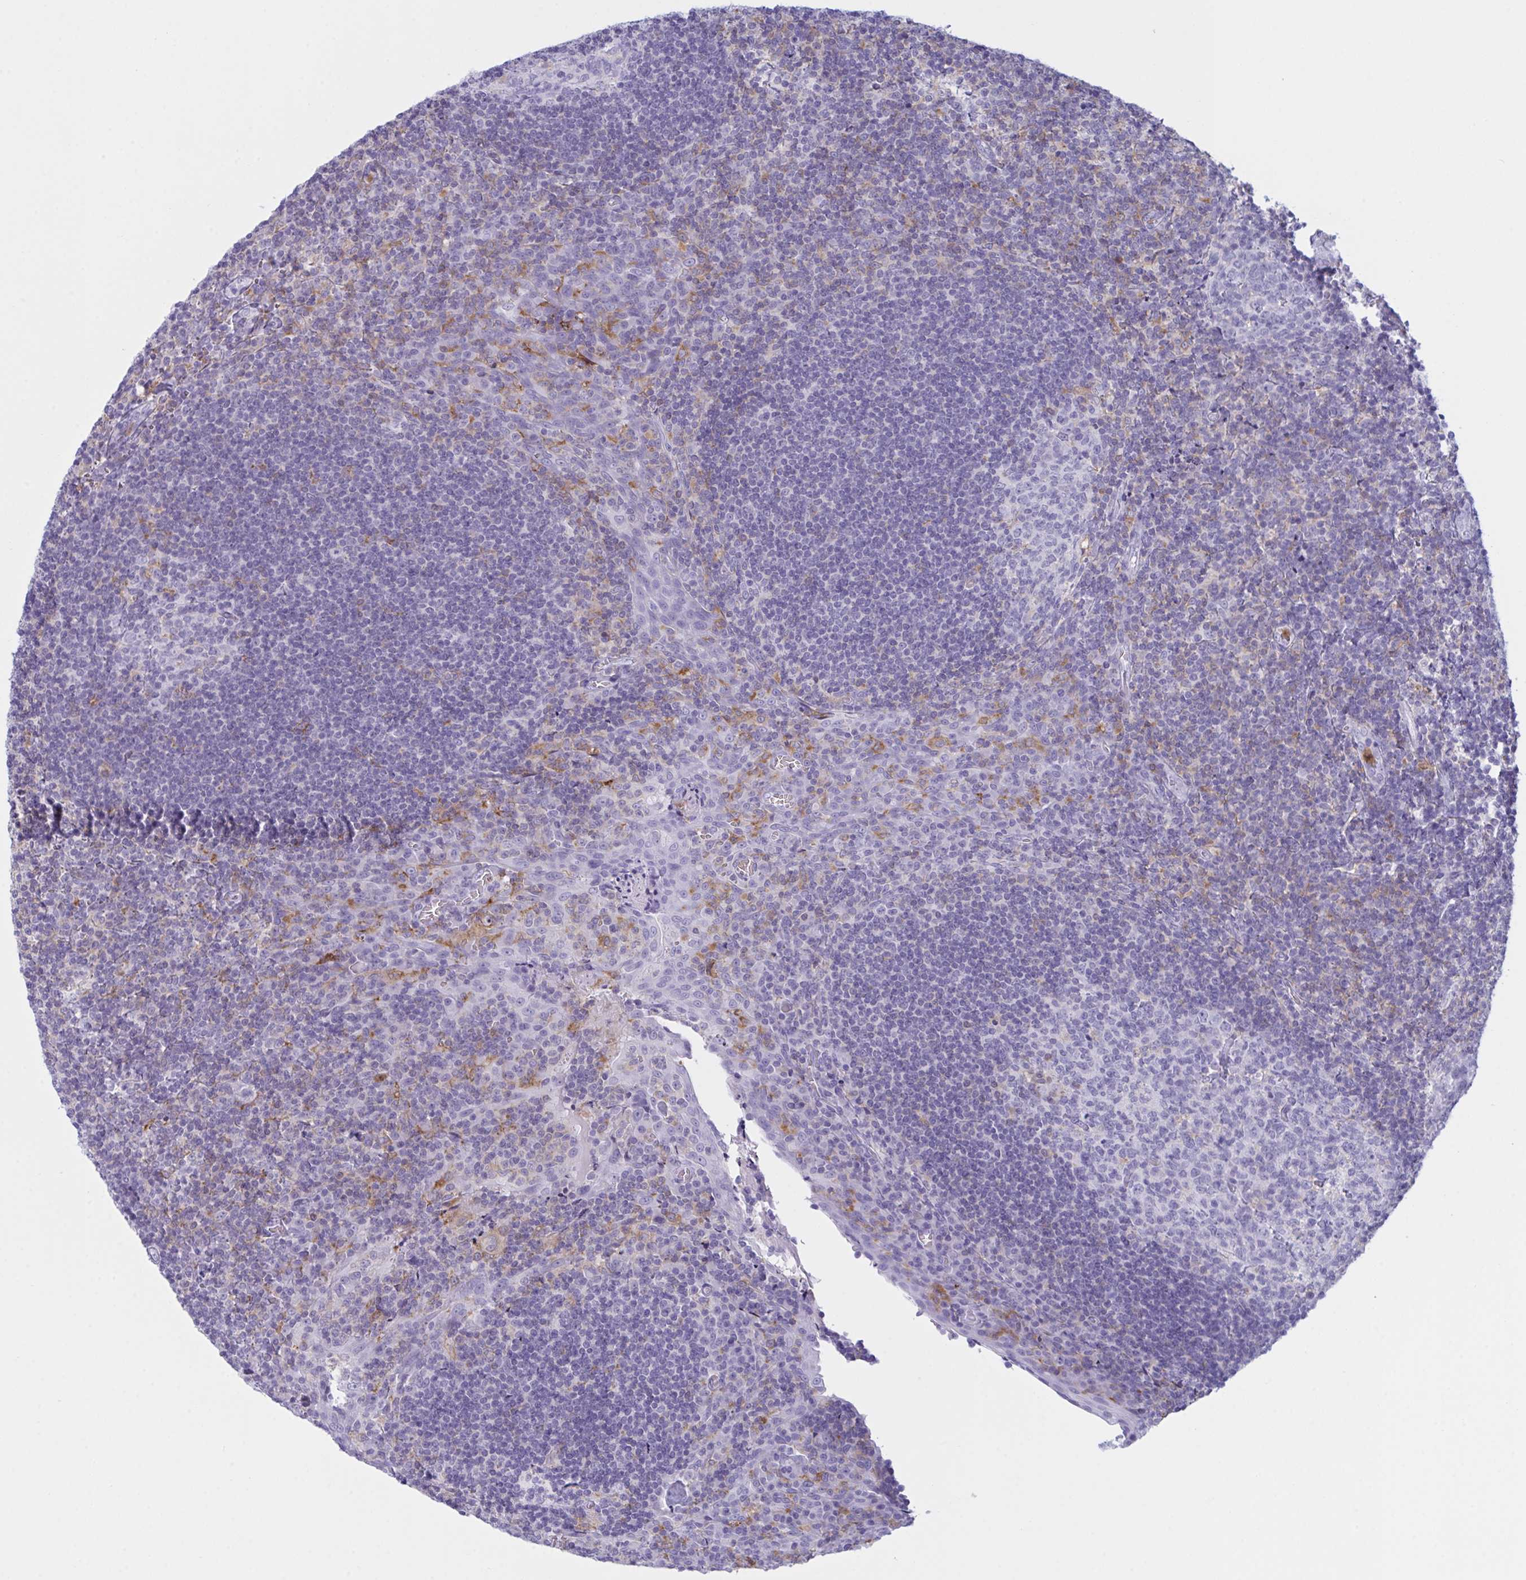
{"staining": {"intensity": "negative", "quantity": "none", "location": "none"}, "tissue": "tonsil", "cell_type": "Germinal center cells", "image_type": "normal", "snomed": [{"axis": "morphology", "description": "Normal tissue, NOS"}, {"axis": "topography", "description": "Tonsil"}], "caption": "Immunohistochemical staining of benign human tonsil exhibits no significant positivity in germinal center cells. (Brightfield microscopy of DAB (3,3'-diaminobenzidine) immunohistochemistry at high magnification).", "gene": "MYO1F", "patient": {"sex": "male", "age": 17}}